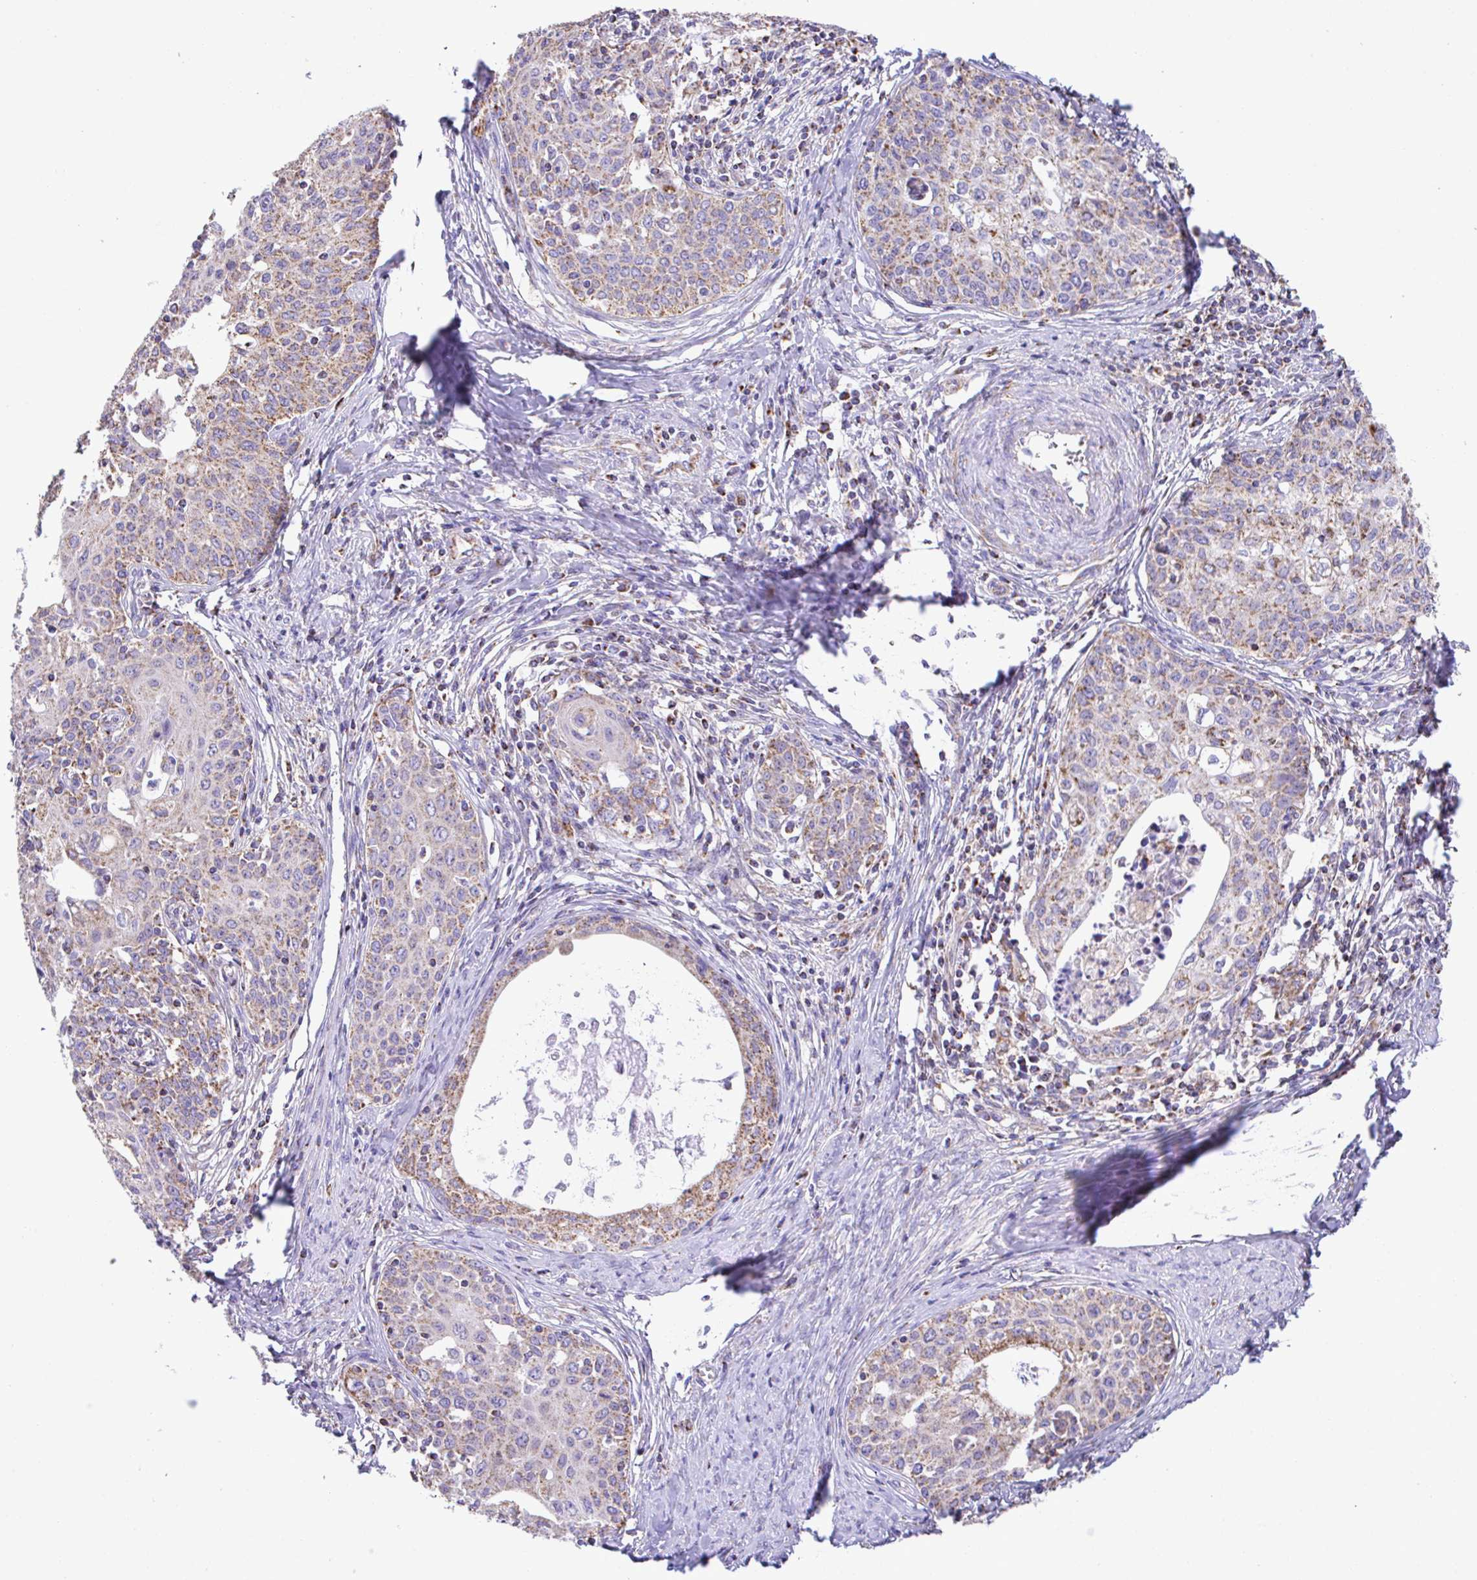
{"staining": {"intensity": "moderate", "quantity": "25%-75%", "location": "cytoplasmic/membranous"}, "tissue": "cervical cancer", "cell_type": "Tumor cells", "image_type": "cancer", "snomed": [{"axis": "morphology", "description": "Squamous cell carcinoma, NOS"}, {"axis": "morphology", "description": "Adenocarcinoma, NOS"}, {"axis": "topography", "description": "Cervix"}], "caption": "Immunohistochemistry (DAB) staining of cervical cancer (adenocarcinoma) displays moderate cytoplasmic/membranous protein positivity in approximately 25%-75% of tumor cells. The staining was performed using DAB (3,3'-diaminobenzidine), with brown indicating positive protein expression. Nuclei are stained blue with hematoxylin.", "gene": "PCMTD2", "patient": {"sex": "female", "age": 52}}